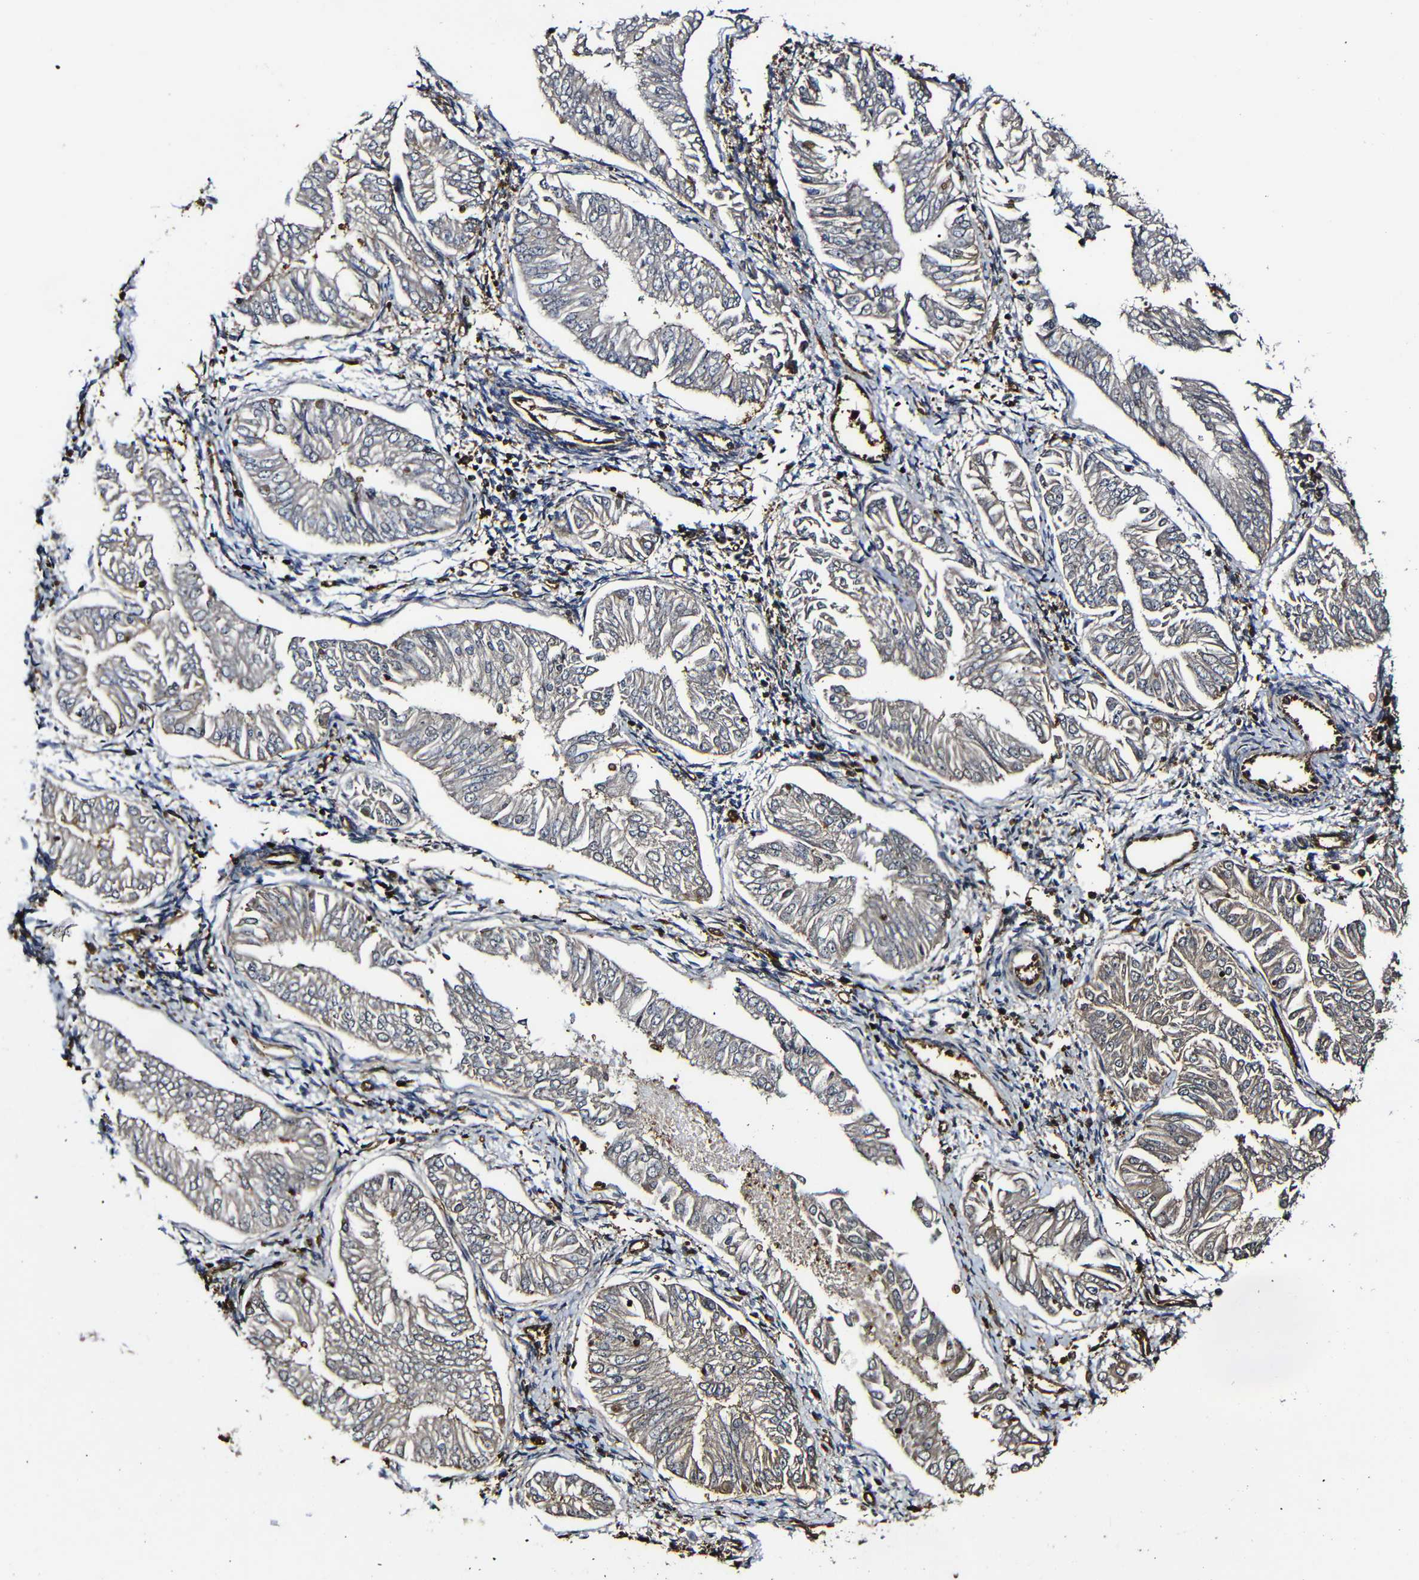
{"staining": {"intensity": "weak", "quantity": ">75%", "location": "cytoplasmic/membranous"}, "tissue": "endometrial cancer", "cell_type": "Tumor cells", "image_type": "cancer", "snomed": [{"axis": "morphology", "description": "Adenocarcinoma, NOS"}, {"axis": "topography", "description": "Endometrium"}], "caption": "Immunohistochemical staining of endometrial cancer (adenocarcinoma) demonstrates low levels of weak cytoplasmic/membranous positivity in about >75% of tumor cells.", "gene": "MSN", "patient": {"sex": "female", "age": 53}}